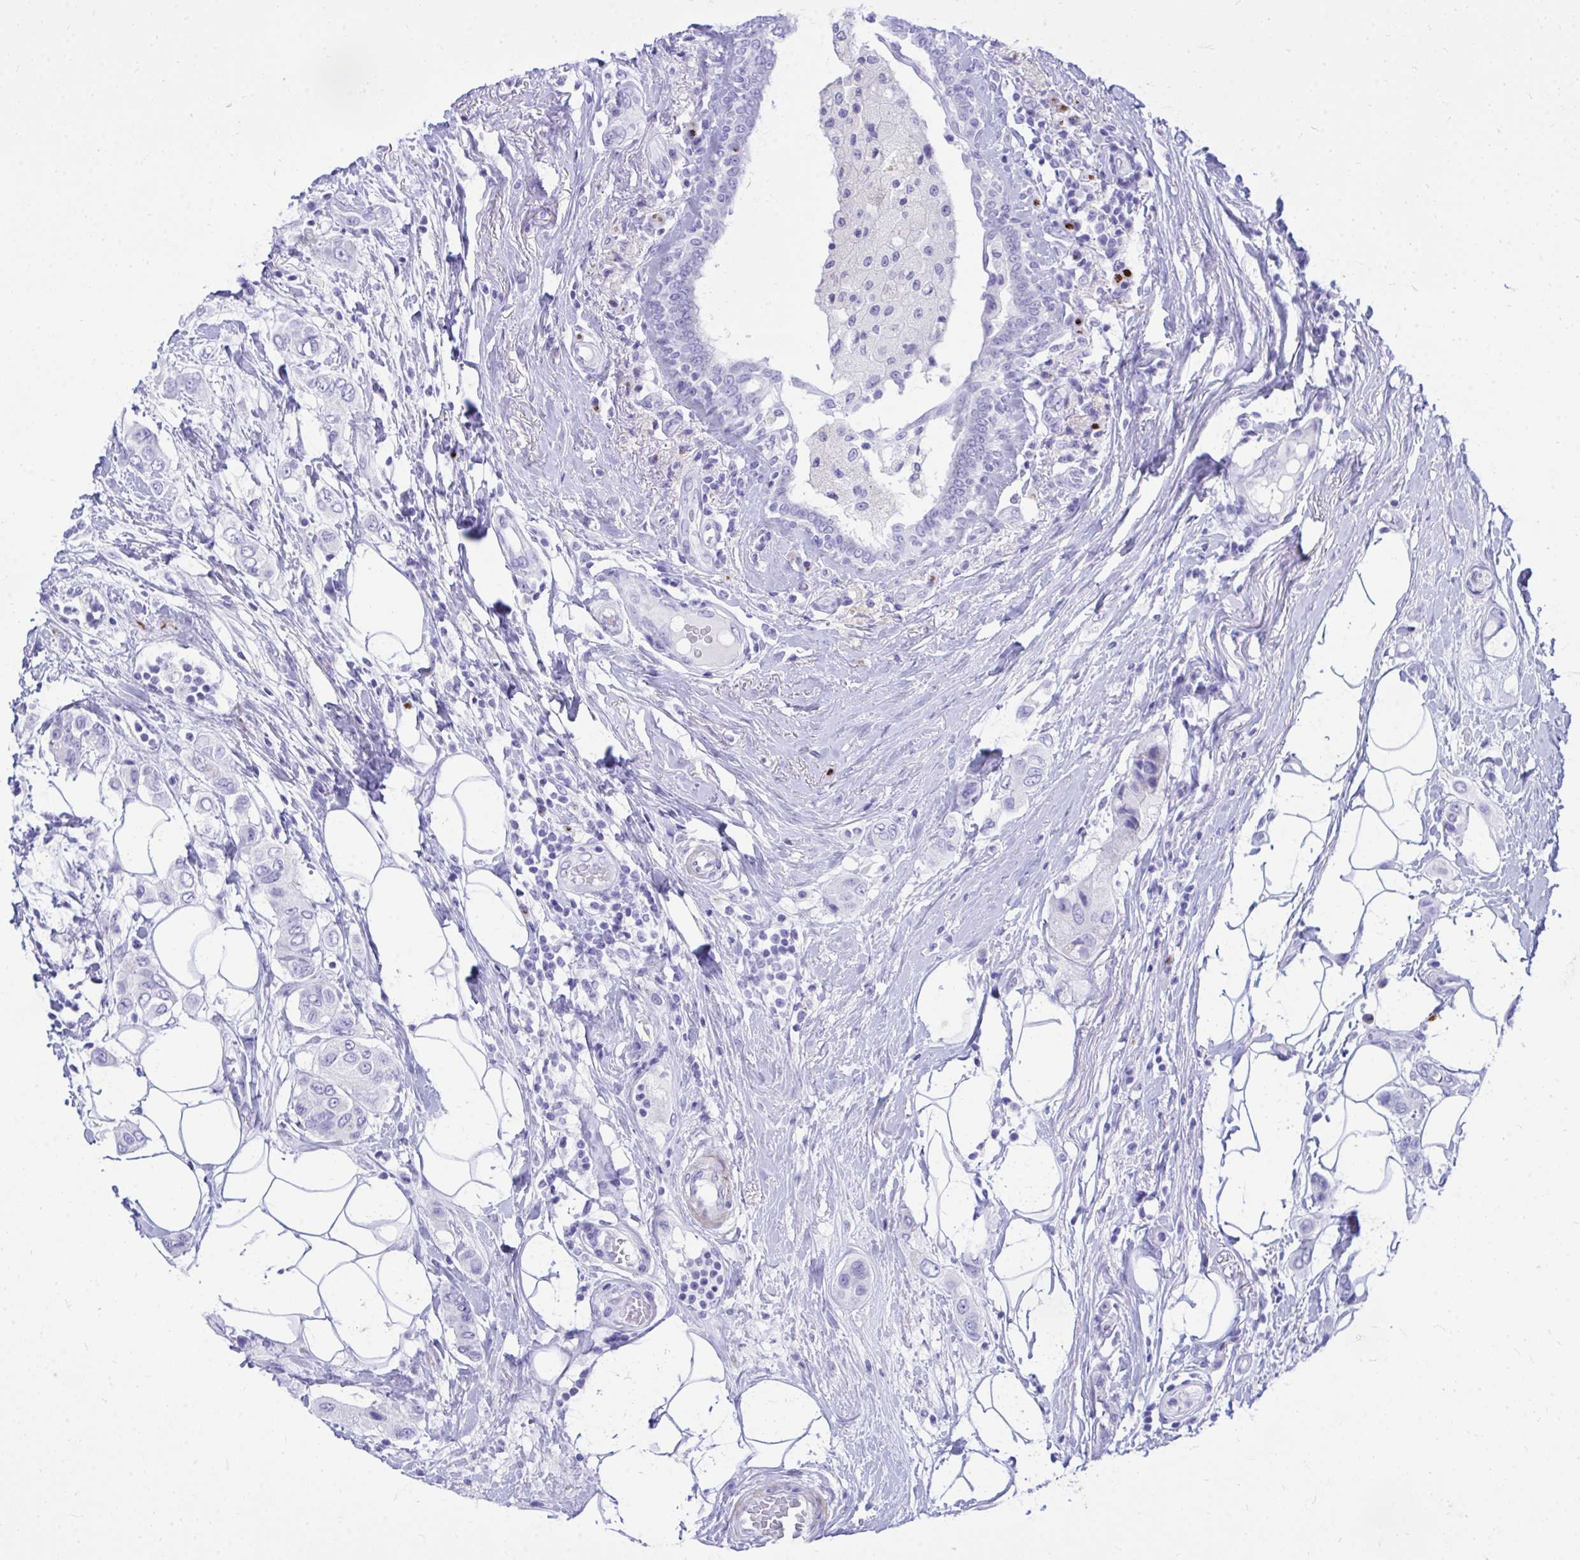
{"staining": {"intensity": "negative", "quantity": "none", "location": "none"}, "tissue": "breast cancer", "cell_type": "Tumor cells", "image_type": "cancer", "snomed": [{"axis": "morphology", "description": "Lobular carcinoma"}, {"axis": "topography", "description": "Breast"}], "caption": "Immunohistochemistry (IHC) of lobular carcinoma (breast) exhibits no expression in tumor cells.", "gene": "ANKDD1B", "patient": {"sex": "female", "age": 51}}